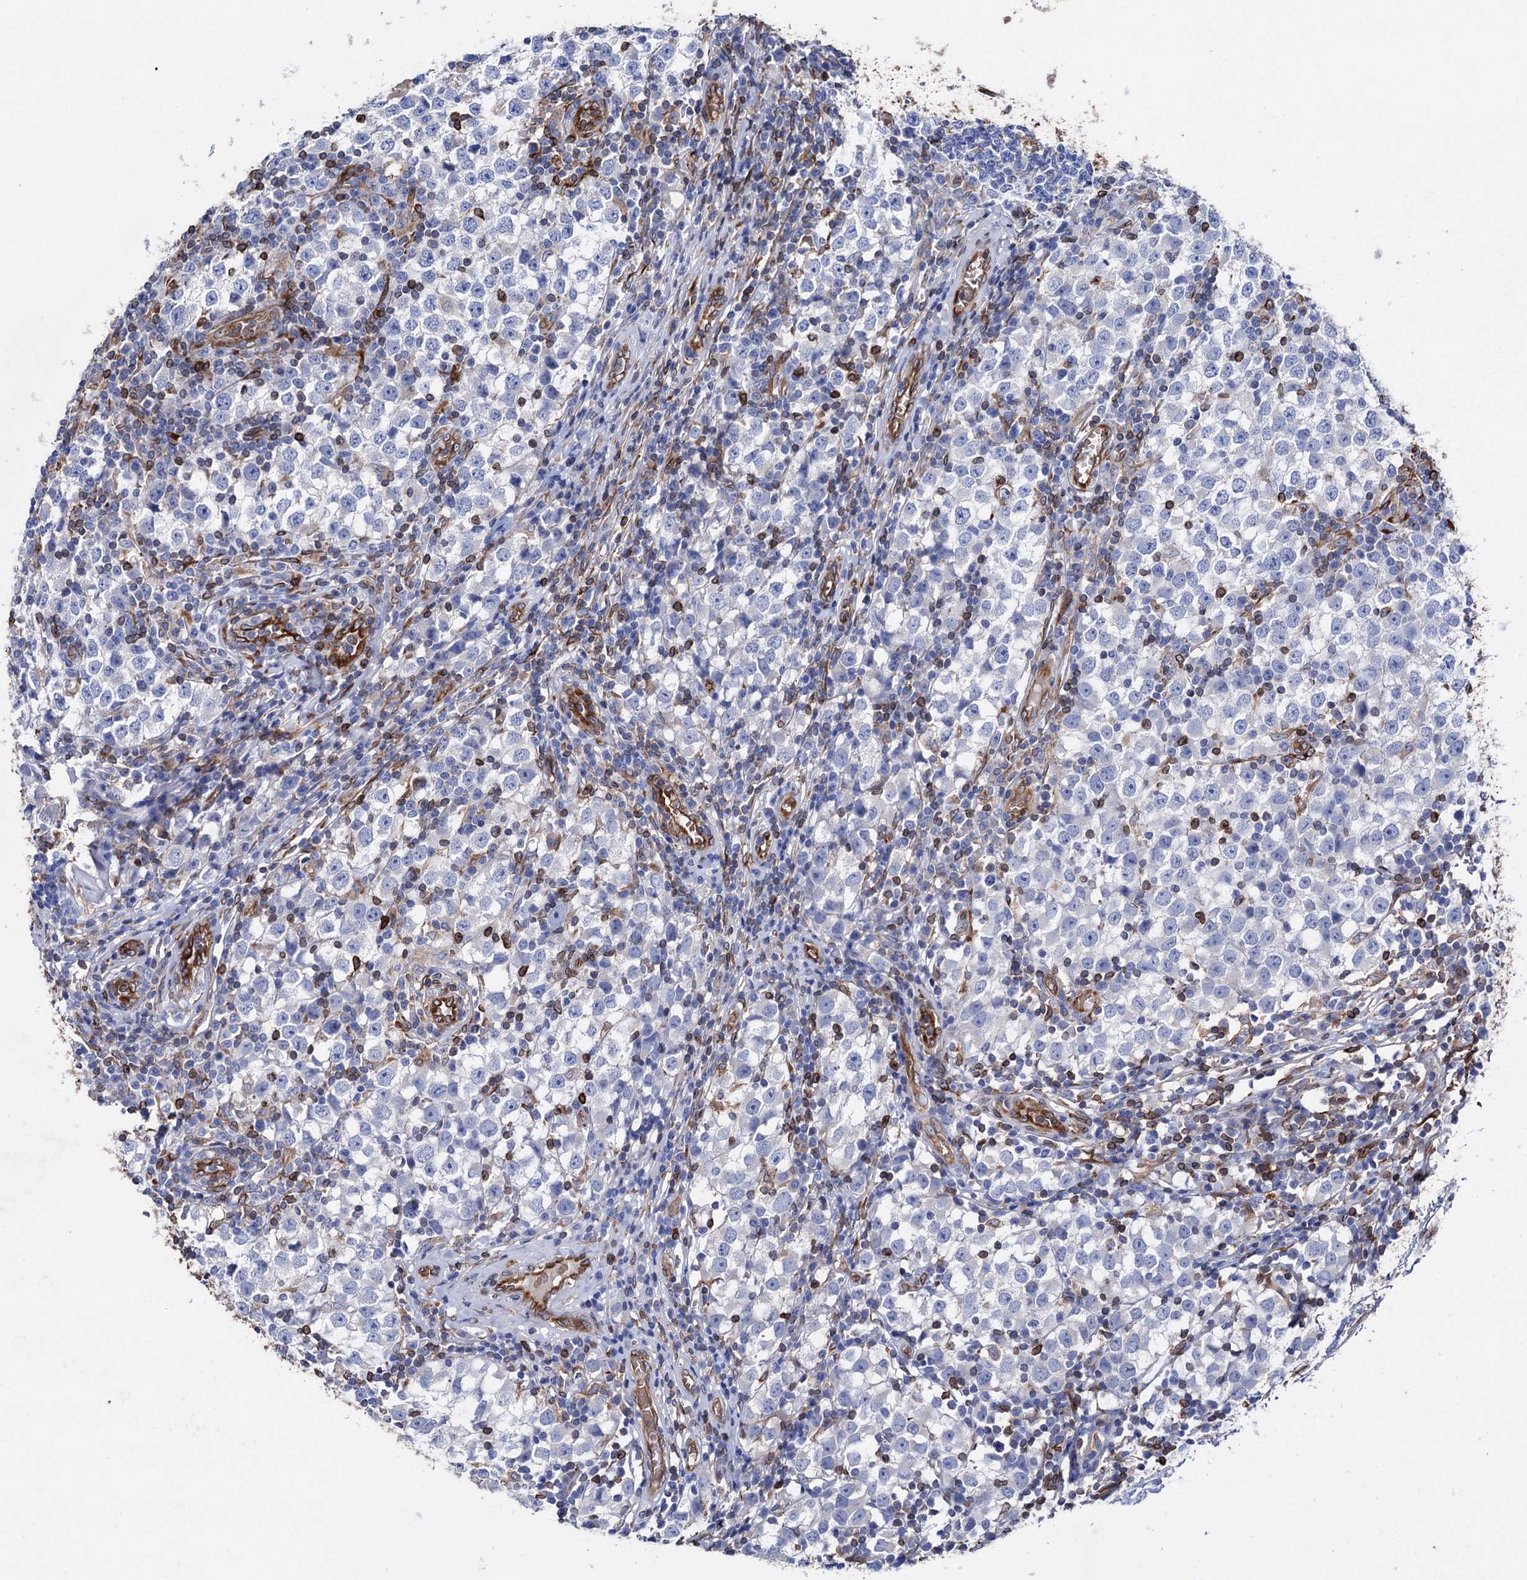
{"staining": {"intensity": "negative", "quantity": "none", "location": "none"}, "tissue": "testis cancer", "cell_type": "Tumor cells", "image_type": "cancer", "snomed": [{"axis": "morphology", "description": "Seminoma, NOS"}, {"axis": "topography", "description": "Testis"}], "caption": "This is a photomicrograph of IHC staining of seminoma (testis), which shows no positivity in tumor cells.", "gene": "STING1", "patient": {"sex": "male", "age": 65}}